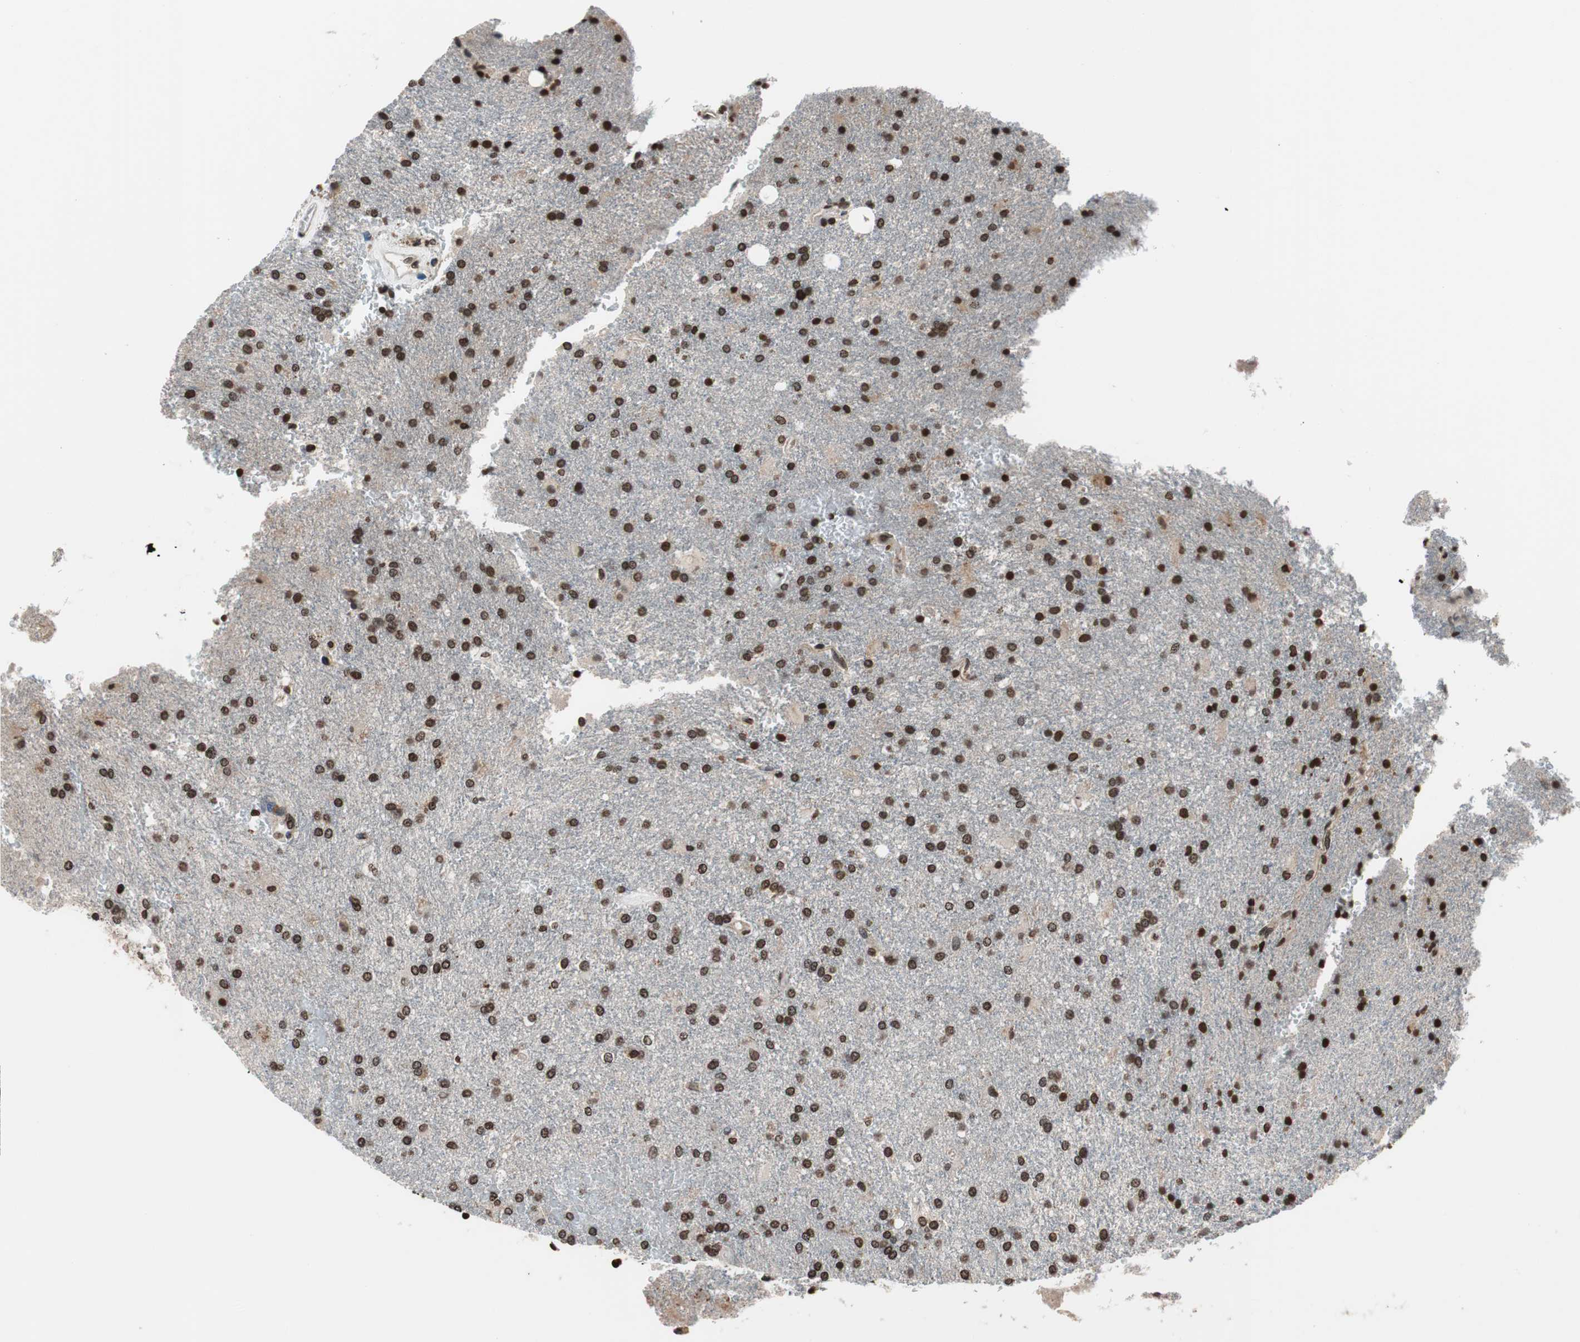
{"staining": {"intensity": "strong", "quantity": ">75%", "location": "nuclear"}, "tissue": "glioma", "cell_type": "Tumor cells", "image_type": "cancer", "snomed": [{"axis": "morphology", "description": "Glioma, malignant, High grade"}, {"axis": "topography", "description": "Brain"}], "caption": "The immunohistochemical stain labels strong nuclear positivity in tumor cells of malignant high-grade glioma tissue.", "gene": "RFC1", "patient": {"sex": "male", "age": 71}}